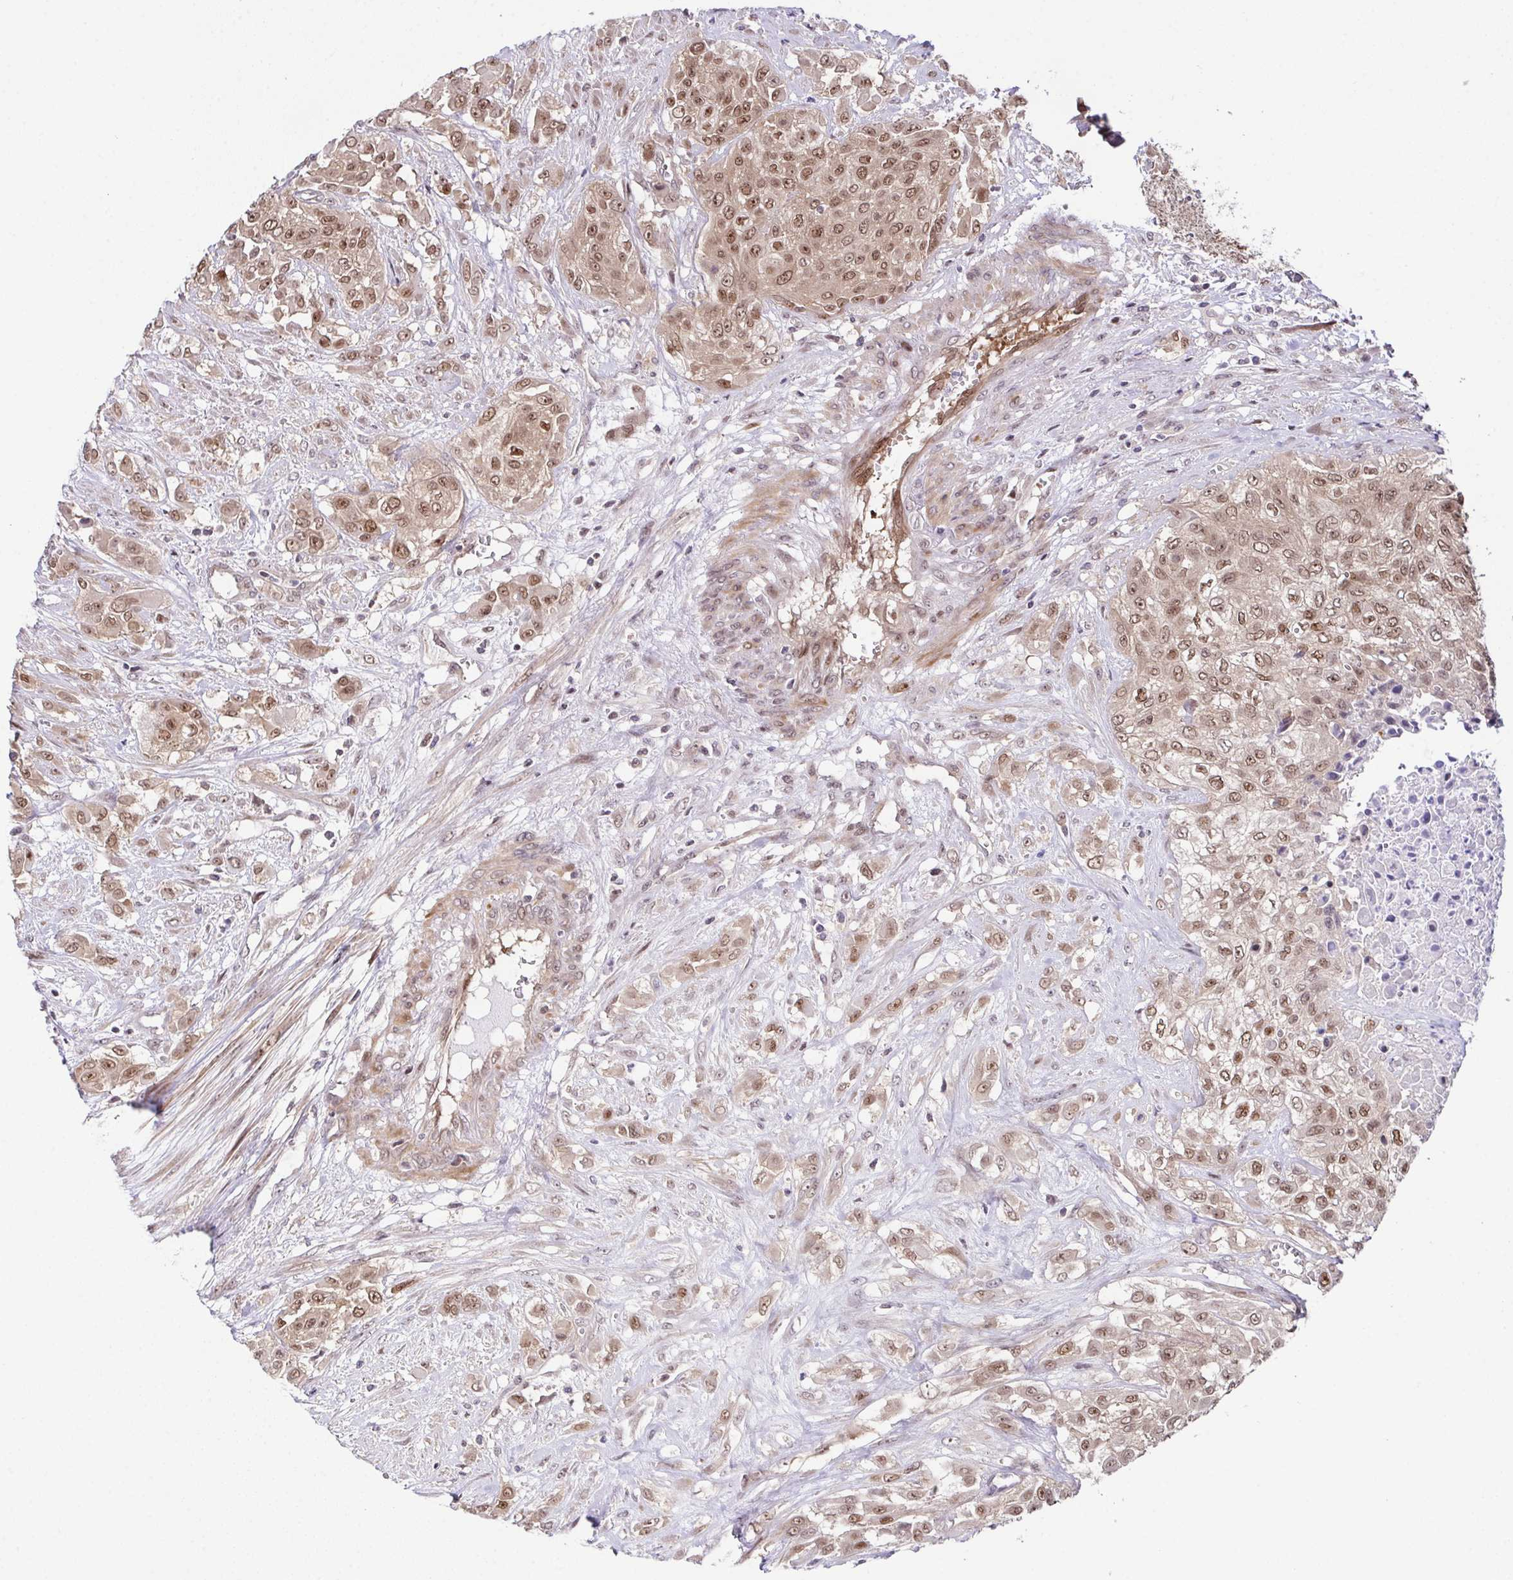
{"staining": {"intensity": "moderate", "quantity": ">75%", "location": "nuclear"}, "tissue": "urothelial cancer", "cell_type": "Tumor cells", "image_type": "cancer", "snomed": [{"axis": "morphology", "description": "Urothelial carcinoma, High grade"}, {"axis": "topography", "description": "Urinary bladder"}], "caption": "Moderate nuclear staining for a protein is identified in about >75% of tumor cells of urothelial cancer using immunohistochemistry.", "gene": "DNAJB1", "patient": {"sex": "male", "age": 57}}